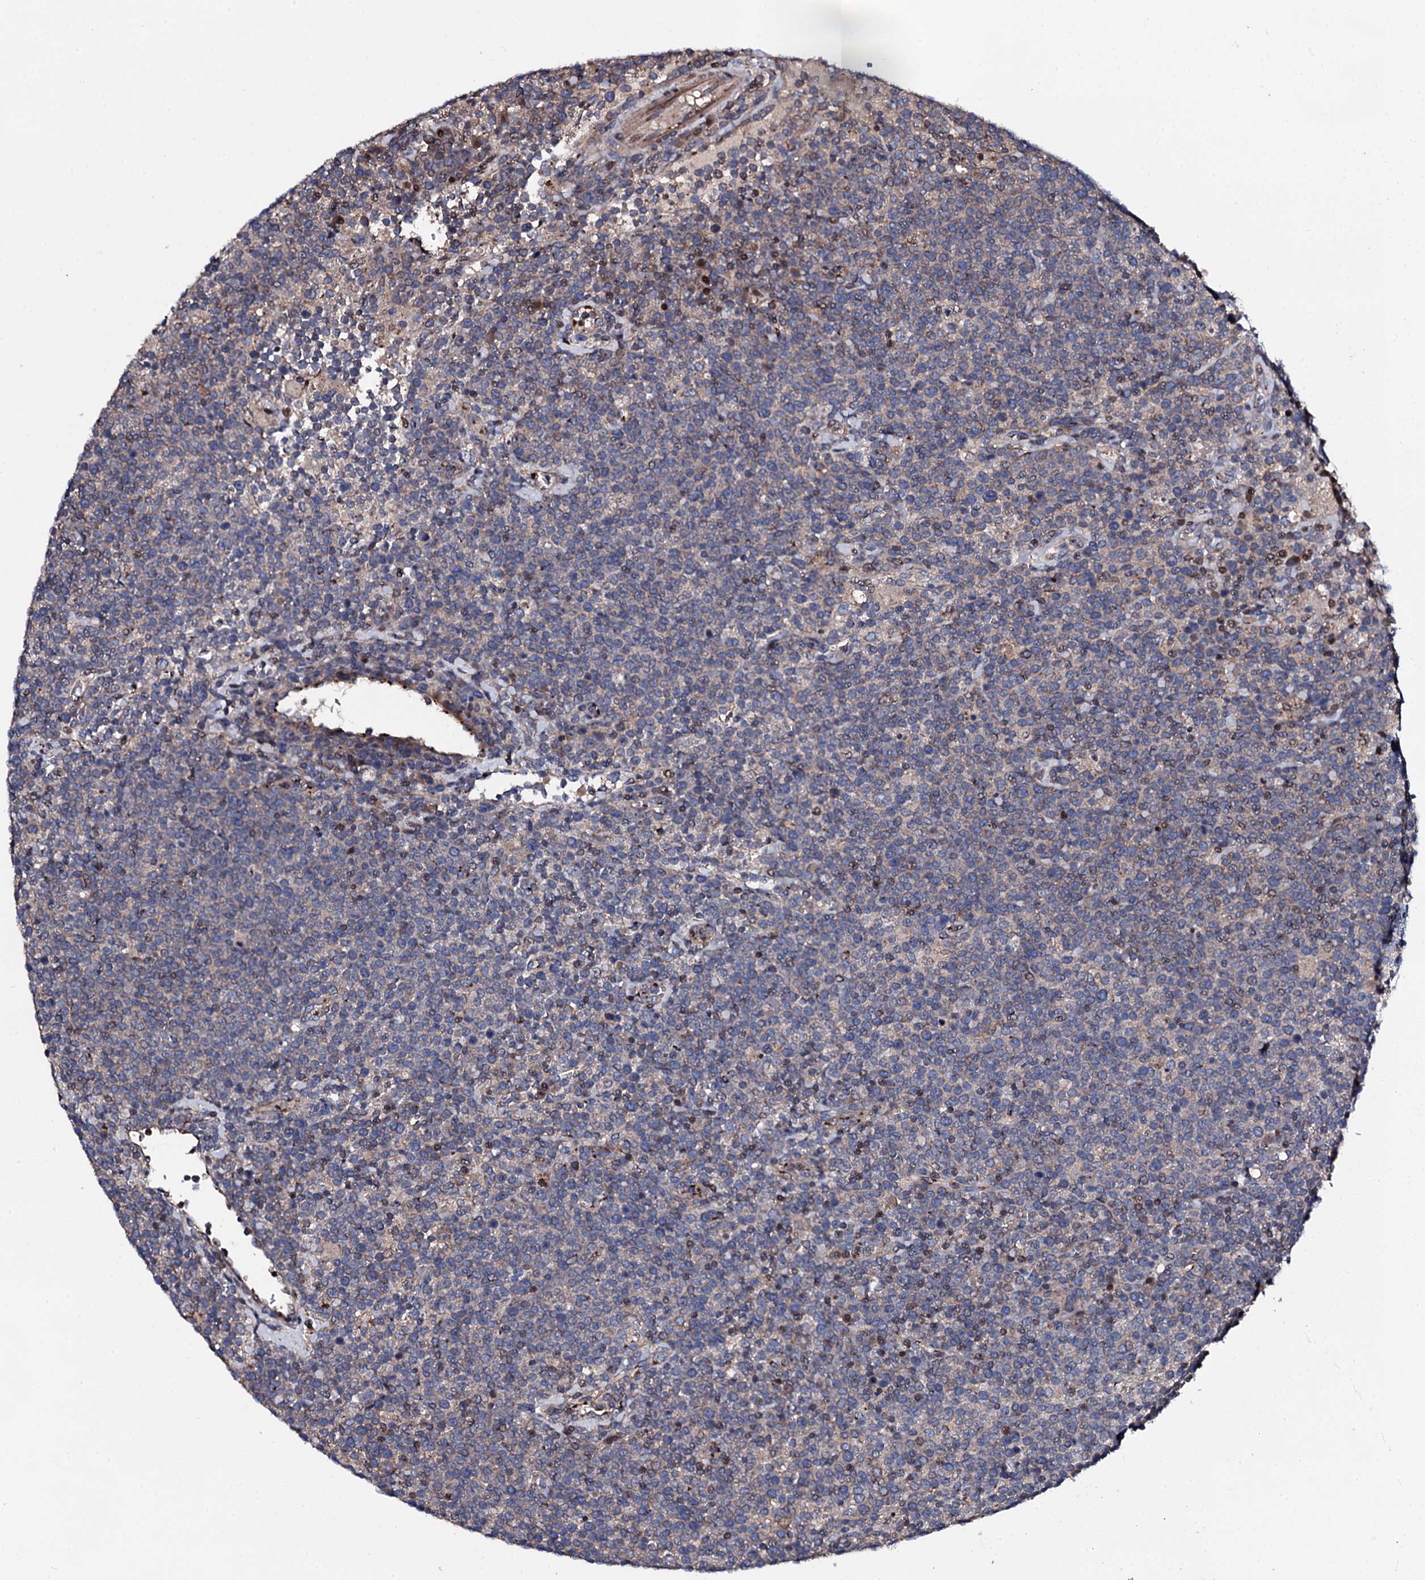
{"staining": {"intensity": "weak", "quantity": "<25%", "location": "cytoplasmic/membranous"}, "tissue": "lymphoma", "cell_type": "Tumor cells", "image_type": "cancer", "snomed": [{"axis": "morphology", "description": "Malignant lymphoma, non-Hodgkin's type, High grade"}, {"axis": "topography", "description": "Lymph node"}], "caption": "Human high-grade malignant lymphoma, non-Hodgkin's type stained for a protein using IHC shows no positivity in tumor cells.", "gene": "PLET1", "patient": {"sex": "male", "age": 61}}